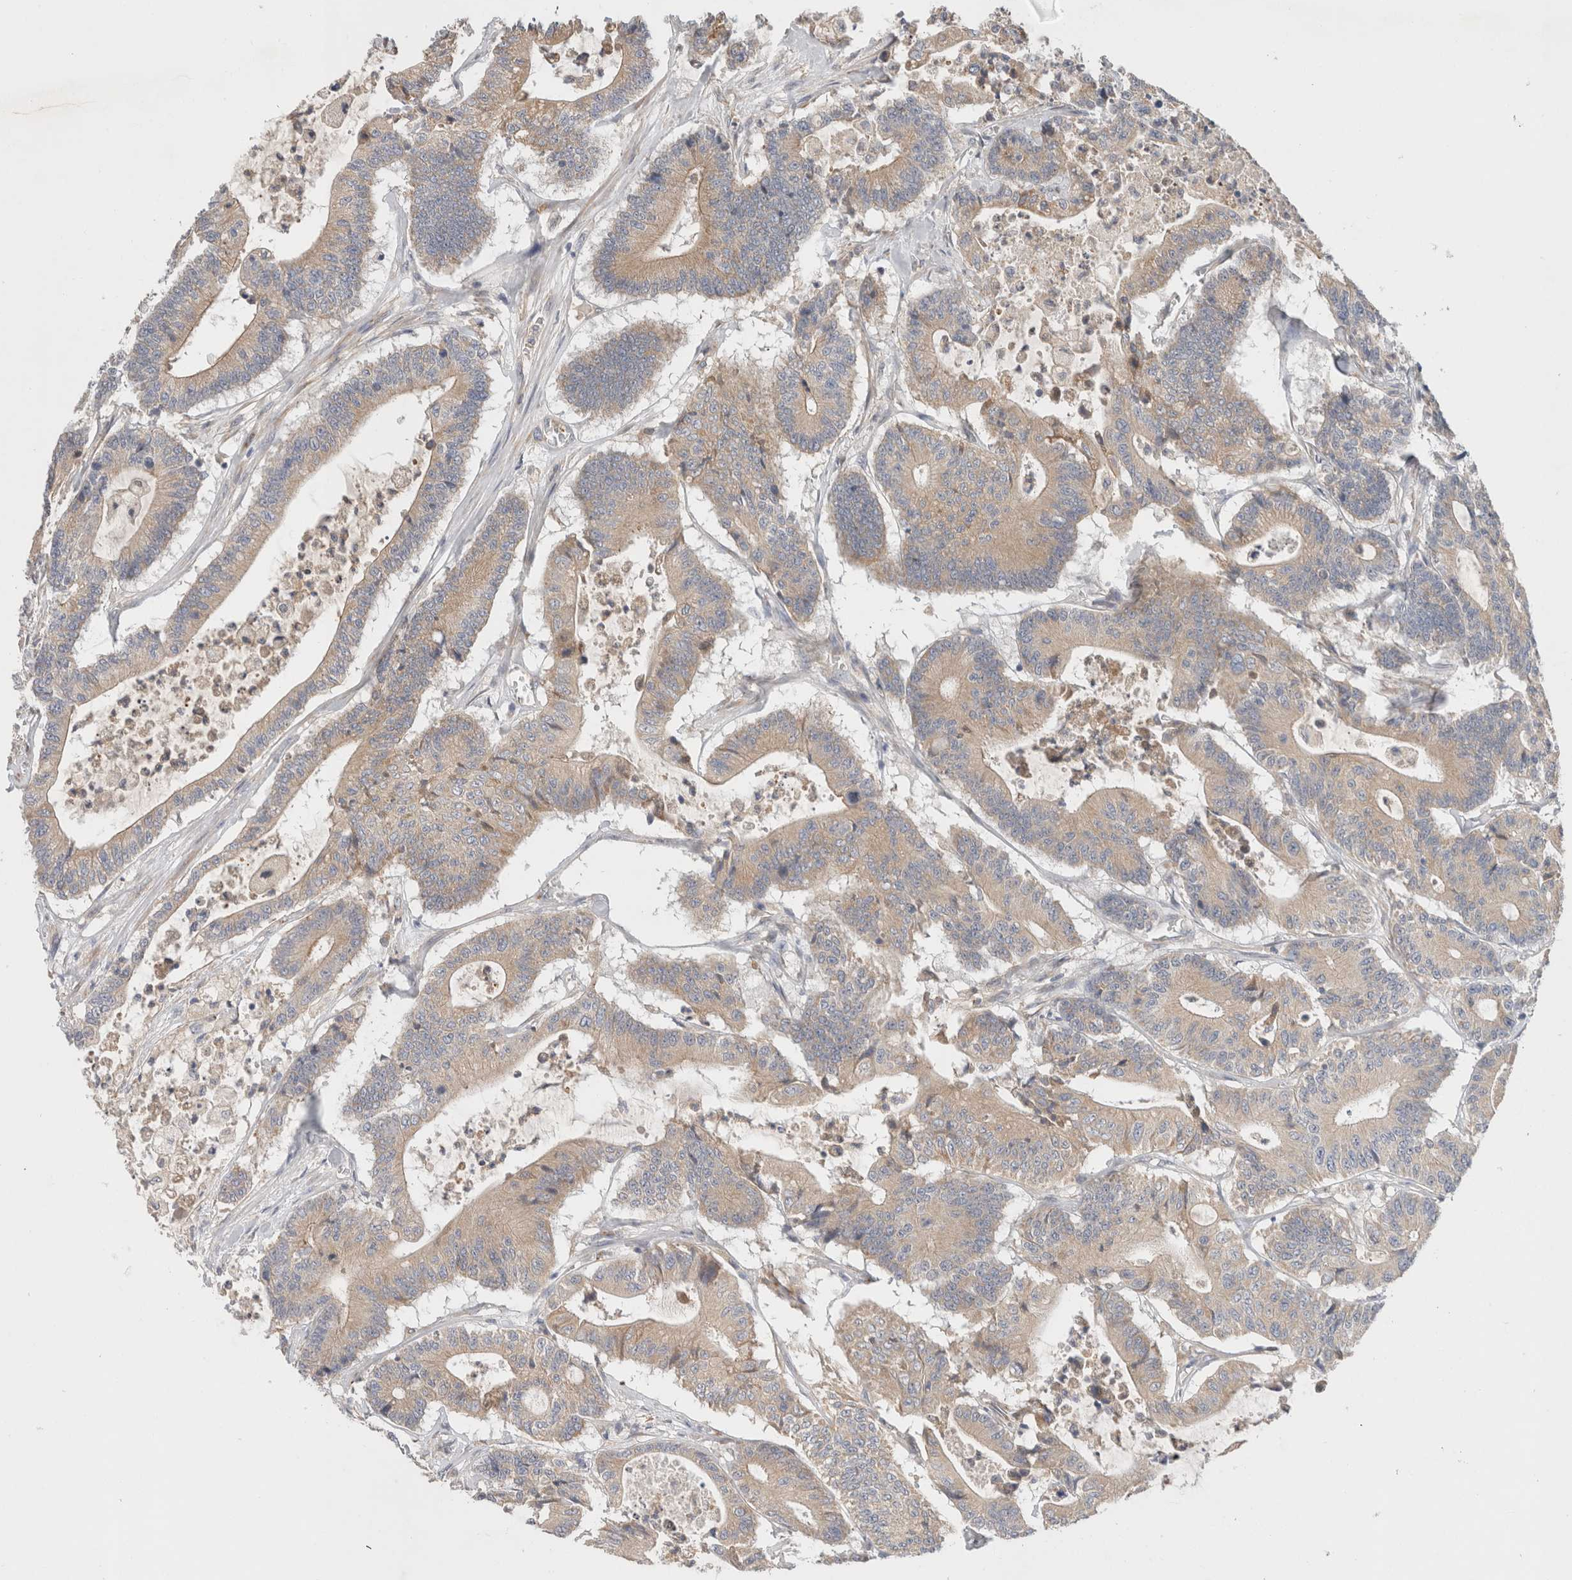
{"staining": {"intensity": "weak", "quantity": ">75%", "location": "cytoplasmic/membranous"}, "tissue": "colorectal cancer", "cell_type": "Tumor cells", "image_type": "cancer", "snomed": [{"axis": "morphology", "description": "Adenocarcinoma, NOS"}, {"axis": "topography", "description": "Colon"}], "caption": "About >75% of tumor cells in human colorectal cancer (adenocarcinoma) exhibit weak cytoplasmic/membranous protein staining as visualized by brown immunohistochemical staining.", "gene": "SGK3", "patient": {"sex": "female", "age": 84}}